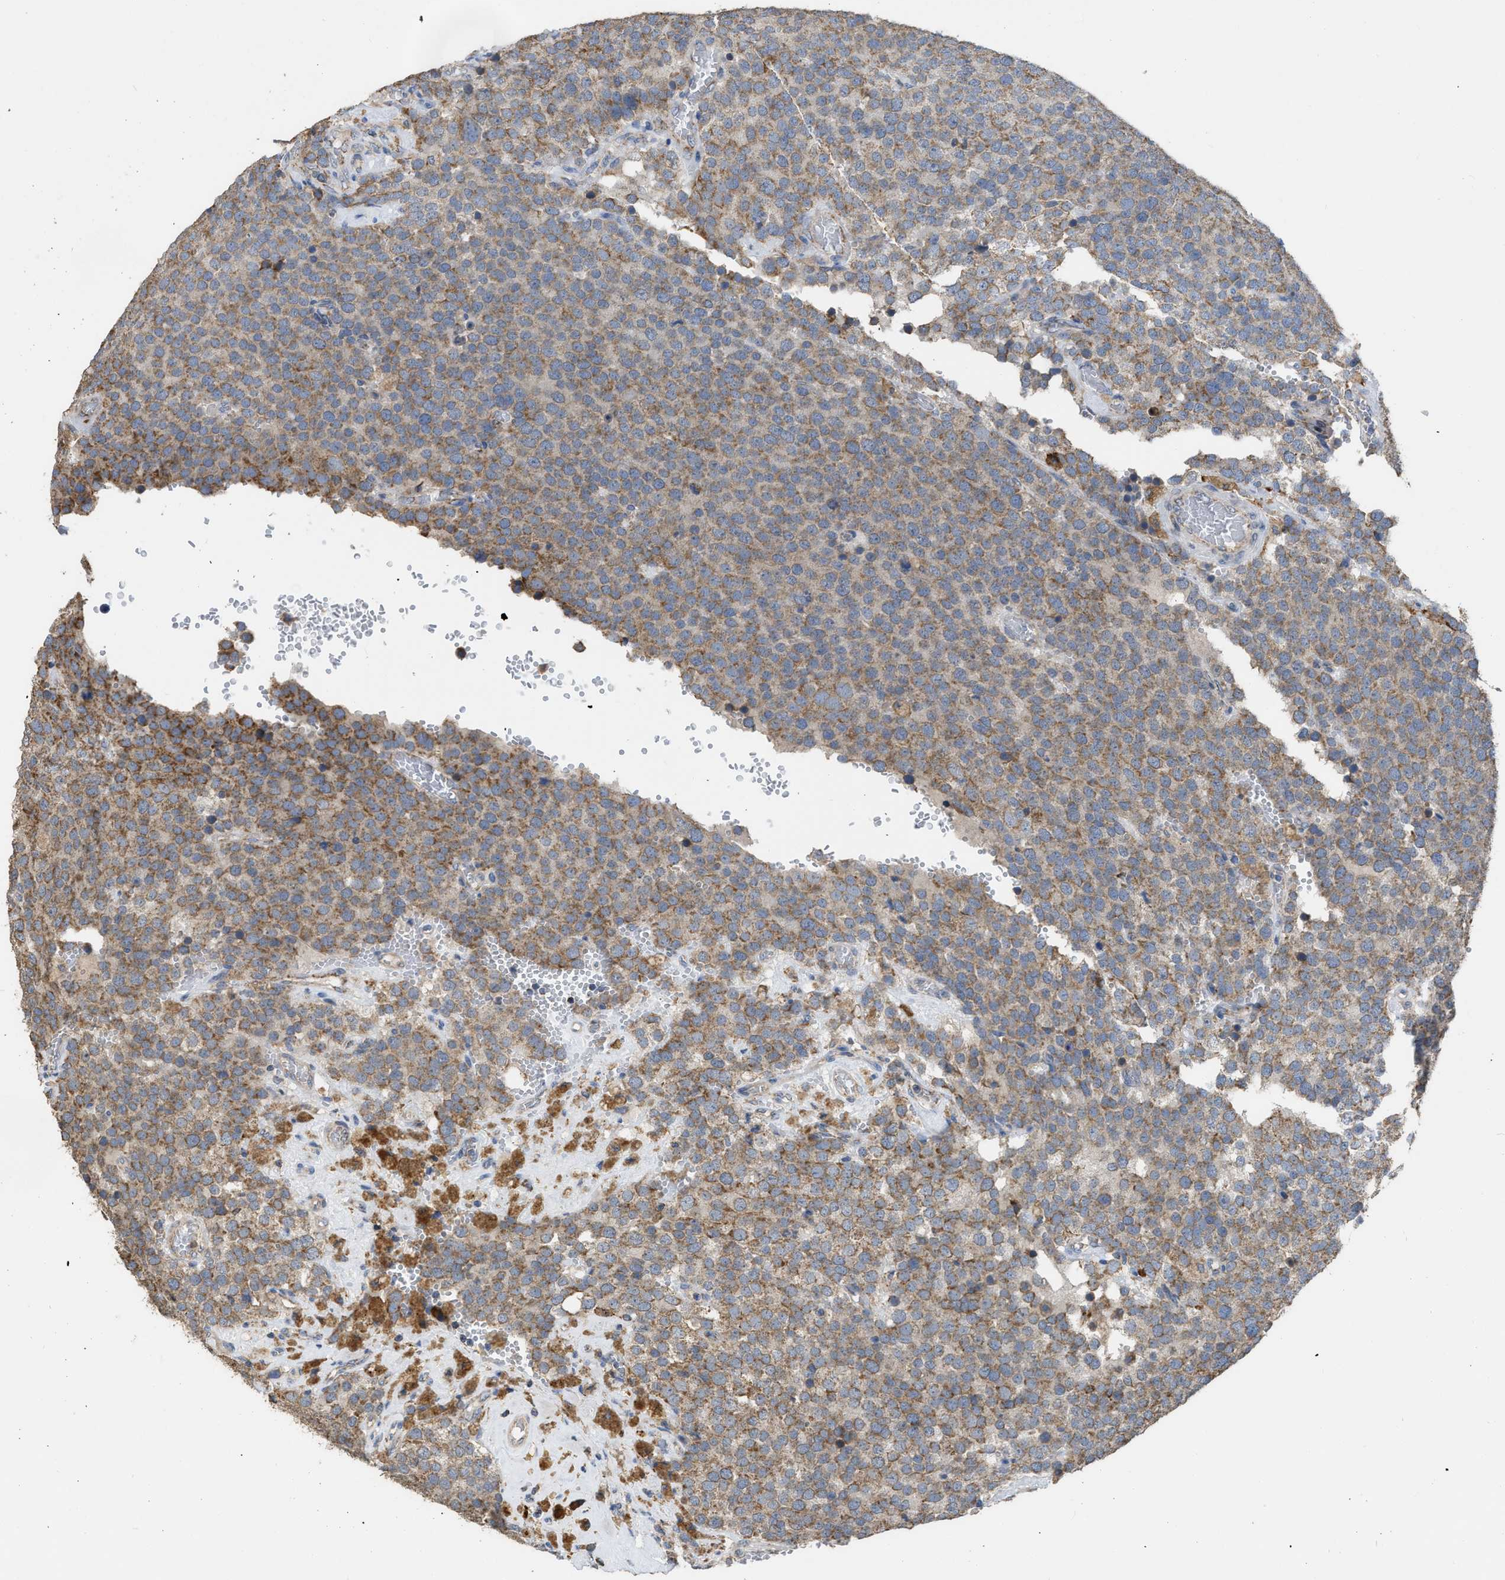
{"staining": {"intensity": "moderate", "quantity": ">75%", "location": "cytoplasmic/membranous"}, "tissue": "testis cancer", "cell_type": "Tumor cells", "image_type": "cancer", "snomed": [{"axis": "morphology", "description": "Normal tissue, NOS"}, {"axis": "morphology", "description": "Seminoma, NOS"}, {"axis": "topography", "description": "Testis"}], "caption": "This is a photomicrograph of immunohistochemistry staining of seminoma (testis), which shows moderate staining in the cytoplasmic/membranous of tumor cells.", "gene": "AK2", "patient": {"sex": "male", "age": 71}}